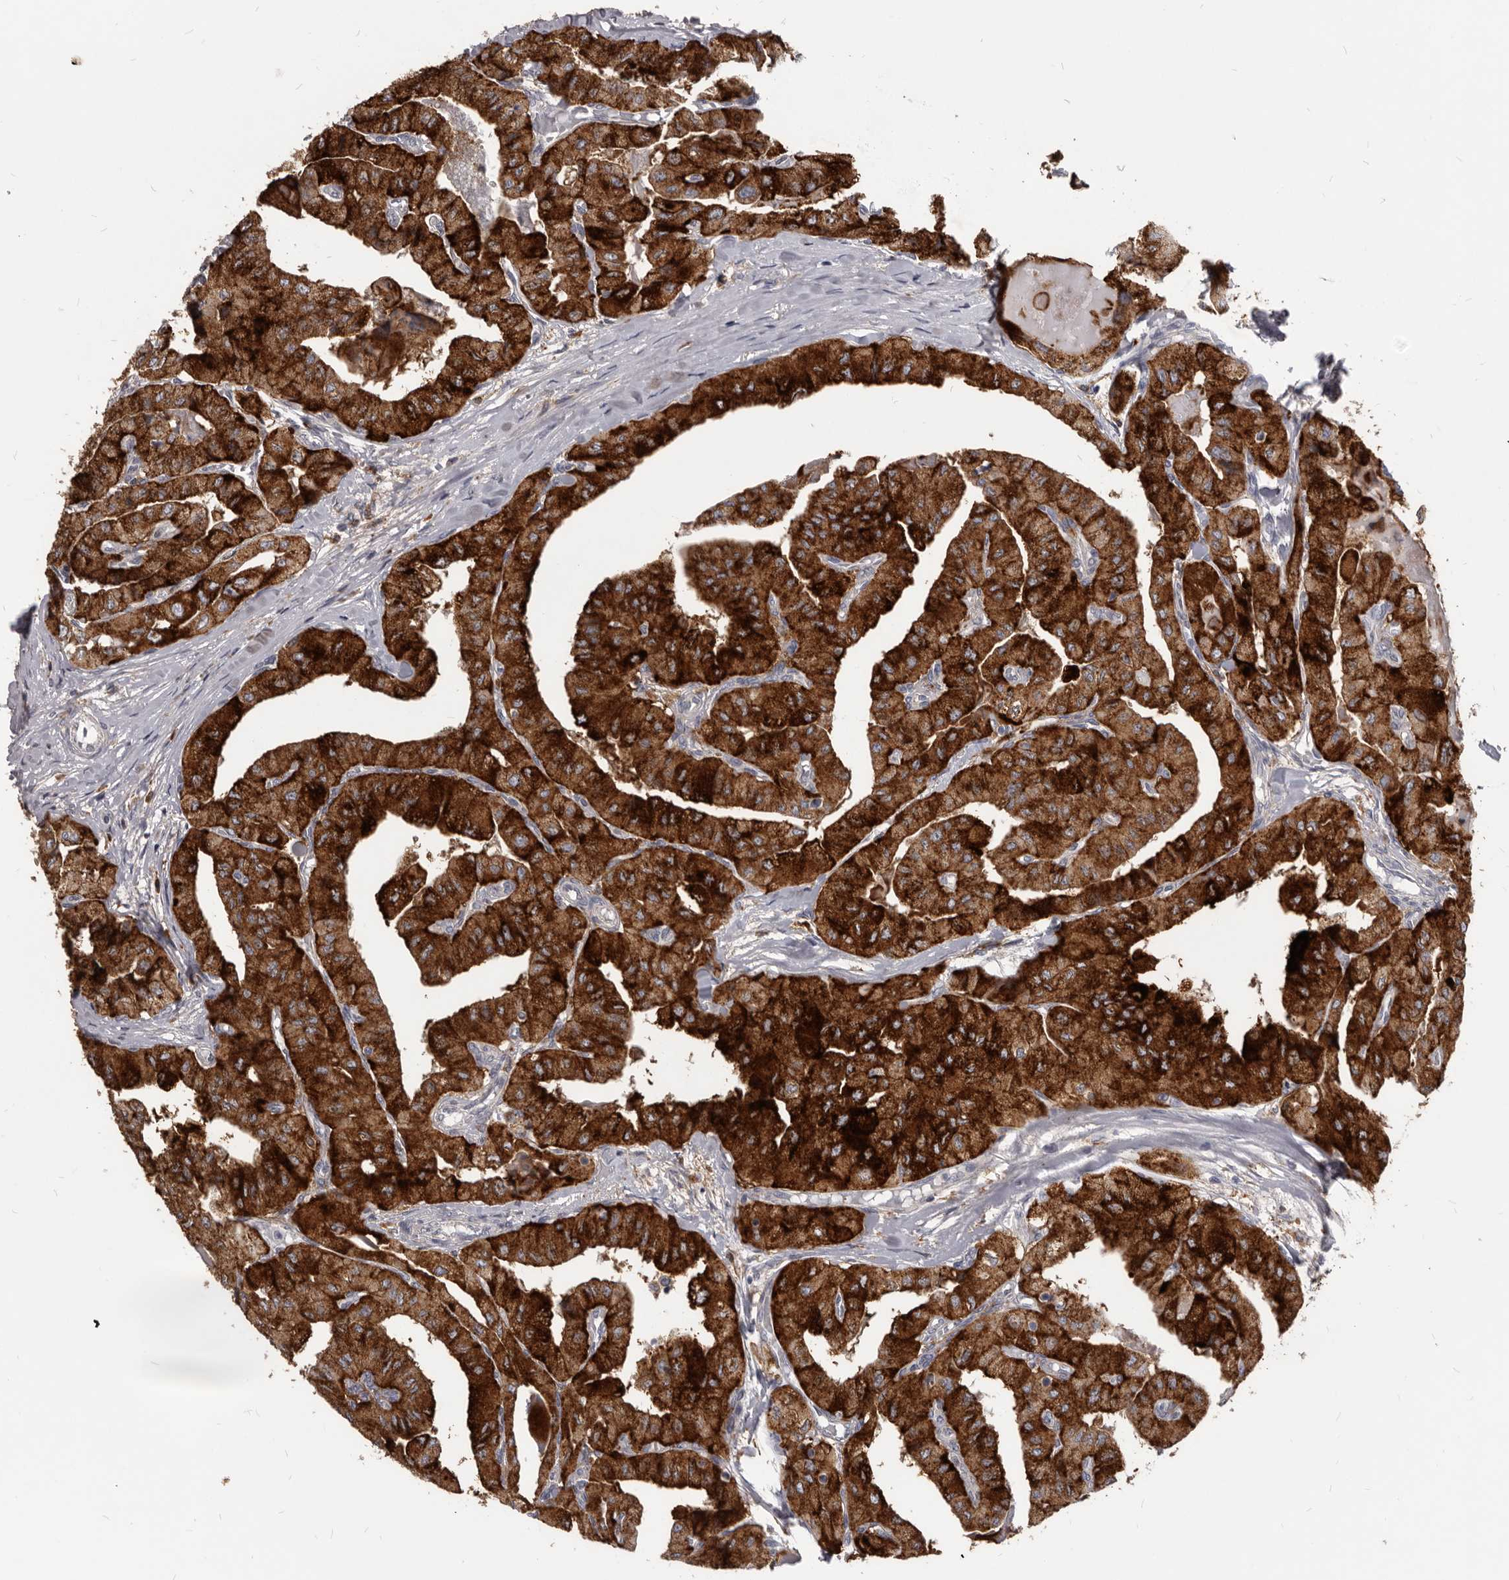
{"staining": {"intensity": "strong", "quantity": ">75%", "location": "cytoplasmic/membranous"}, "tissue": "thyroid cancer", "cell_type": "Tumor cells", "image_type": "cancer", "snomed": [{"axis": "morphology", "description": "Papillary adenocarcinoma, NOS"}, {"axis": "topography", "description": "Thyroid gland"}], "caption": "A brown stain shows strong cytoplasmic/membranous positivity of a protein in human thyroid cancer tumor cells.", "gene": "PI4K2A", "patient": {"sex": "female", "age": 59}}